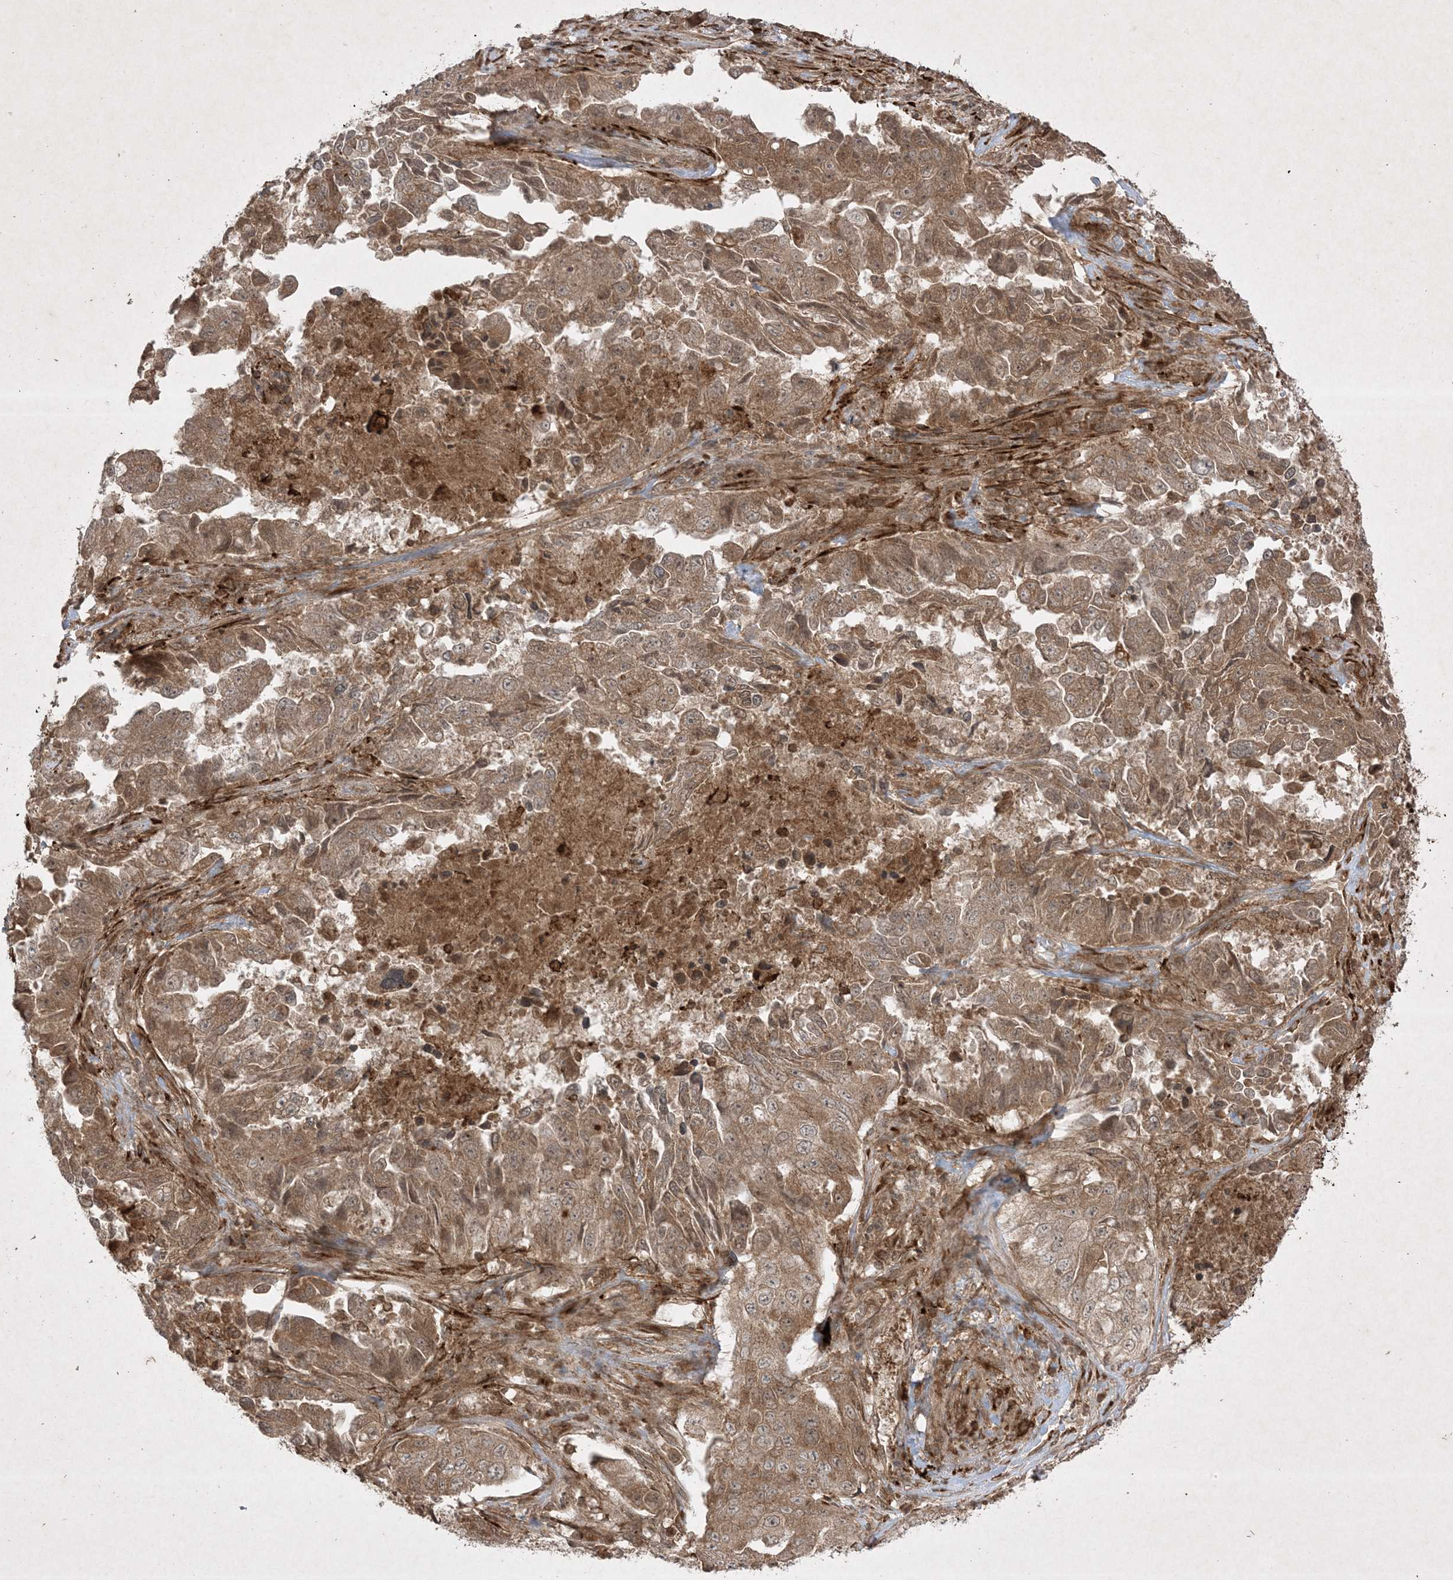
{"staining": {"intensity": "moderate", "quantity": ">75%", "location": "cytoplasmic/membranous"}, "tissue": "lung cancer", "cell_type": "Tumor cells", "image_type": "cancer", "snomed": [{"axis": "morphology", "description": "Adenocarcinoma, NOS"}, {"axis": "topography", "description": "Lung"}], "caption": "Immunohistochemical staining of human adenocarcinoma (lung) displays medium levels of moderate cytoplasmic/membranous protein positivity in approximately >75% of tumor cells.", "gene": "PTK6", "patient": {"sex": "female", "age": 51}}